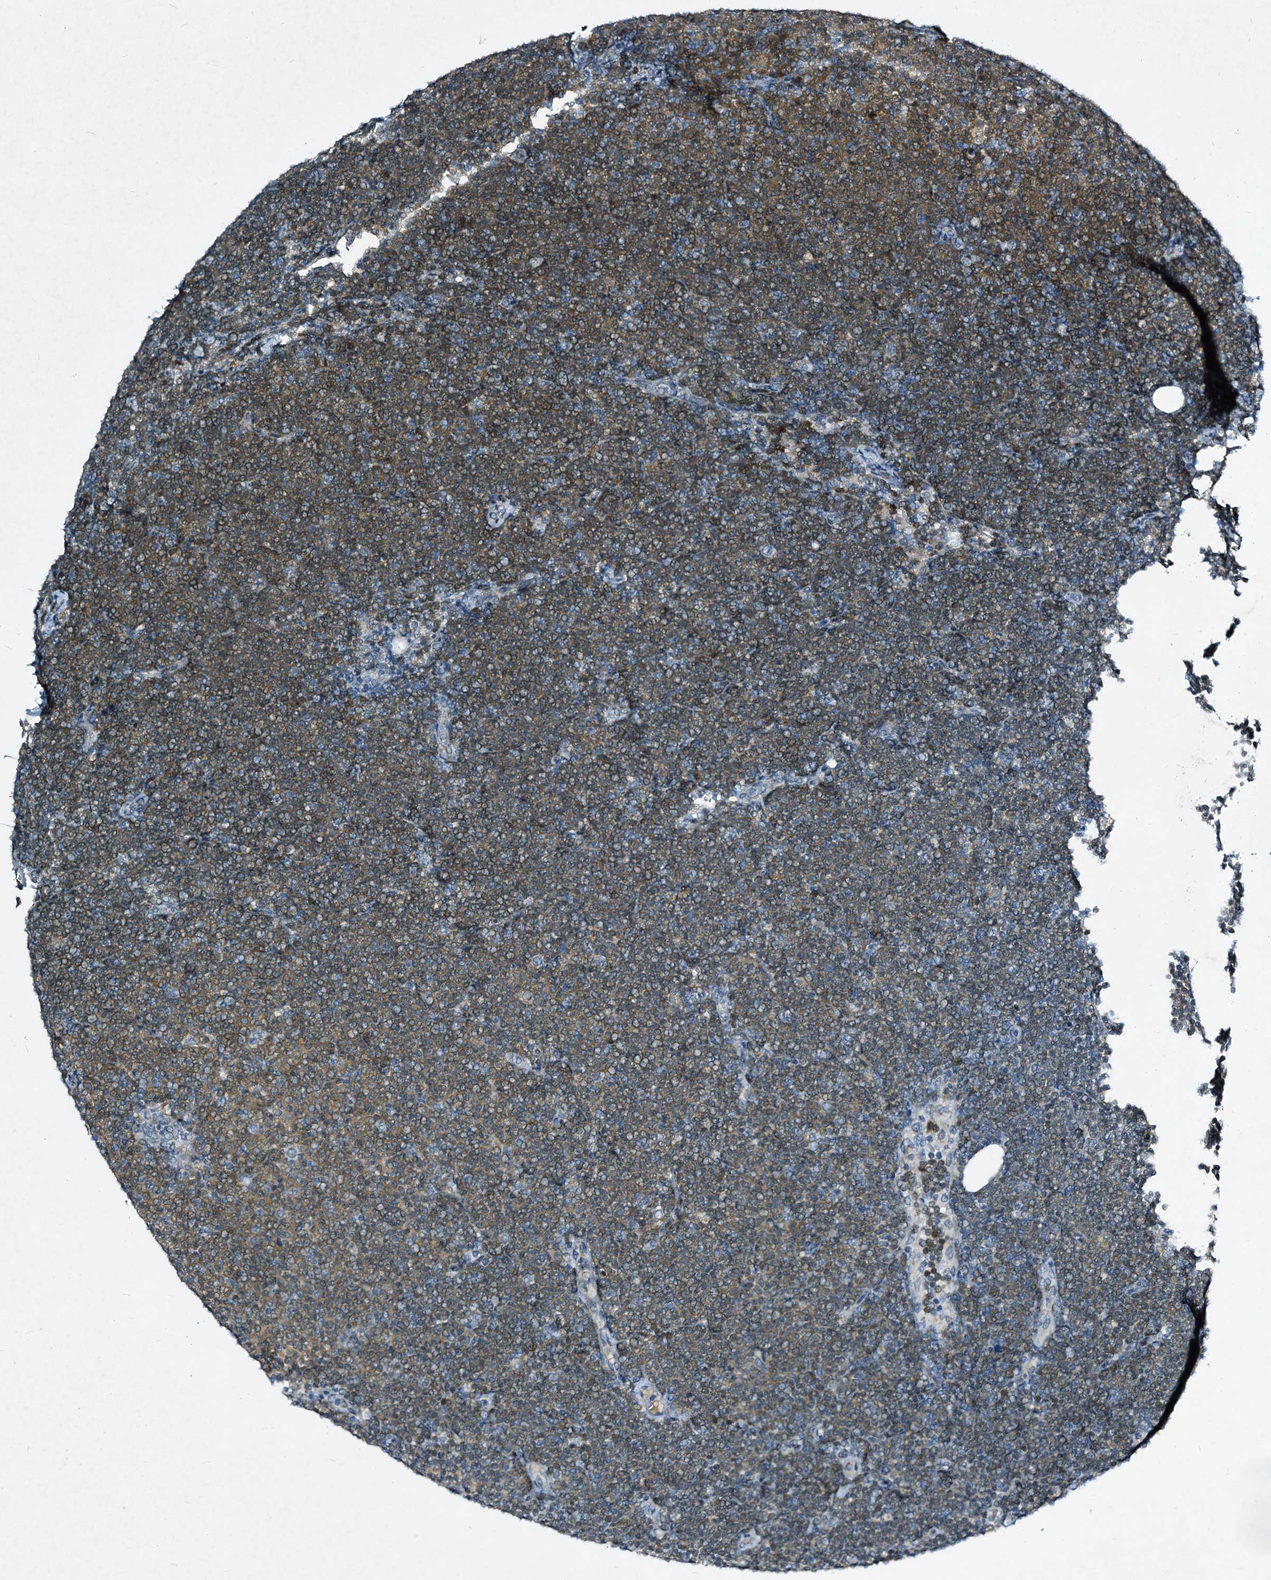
{"staining": {"intensity": "moderate", "quantity": ">75%", "location": "cytoplasmic/membranous"}, "tissue": "lymphoma", "cell_type": "Tumor cells", "image_type": "cancer", "snomed": [{"axis": "morphology", "description": "Malignant lymphoma, non-Hodgkin's type, Low grade"}, {"axis": "topography", "description": "Lymph node"}], "caption": "Low-grade malignant lymphoma, non-Hodgkin's type was stained to show a protein in brown. There is medium levels of moderate cytoplasmic/membranous staining in about >75% of tumor cells.", "gene": "STAP1", "patient": {"sex": "female", "age": 53}}